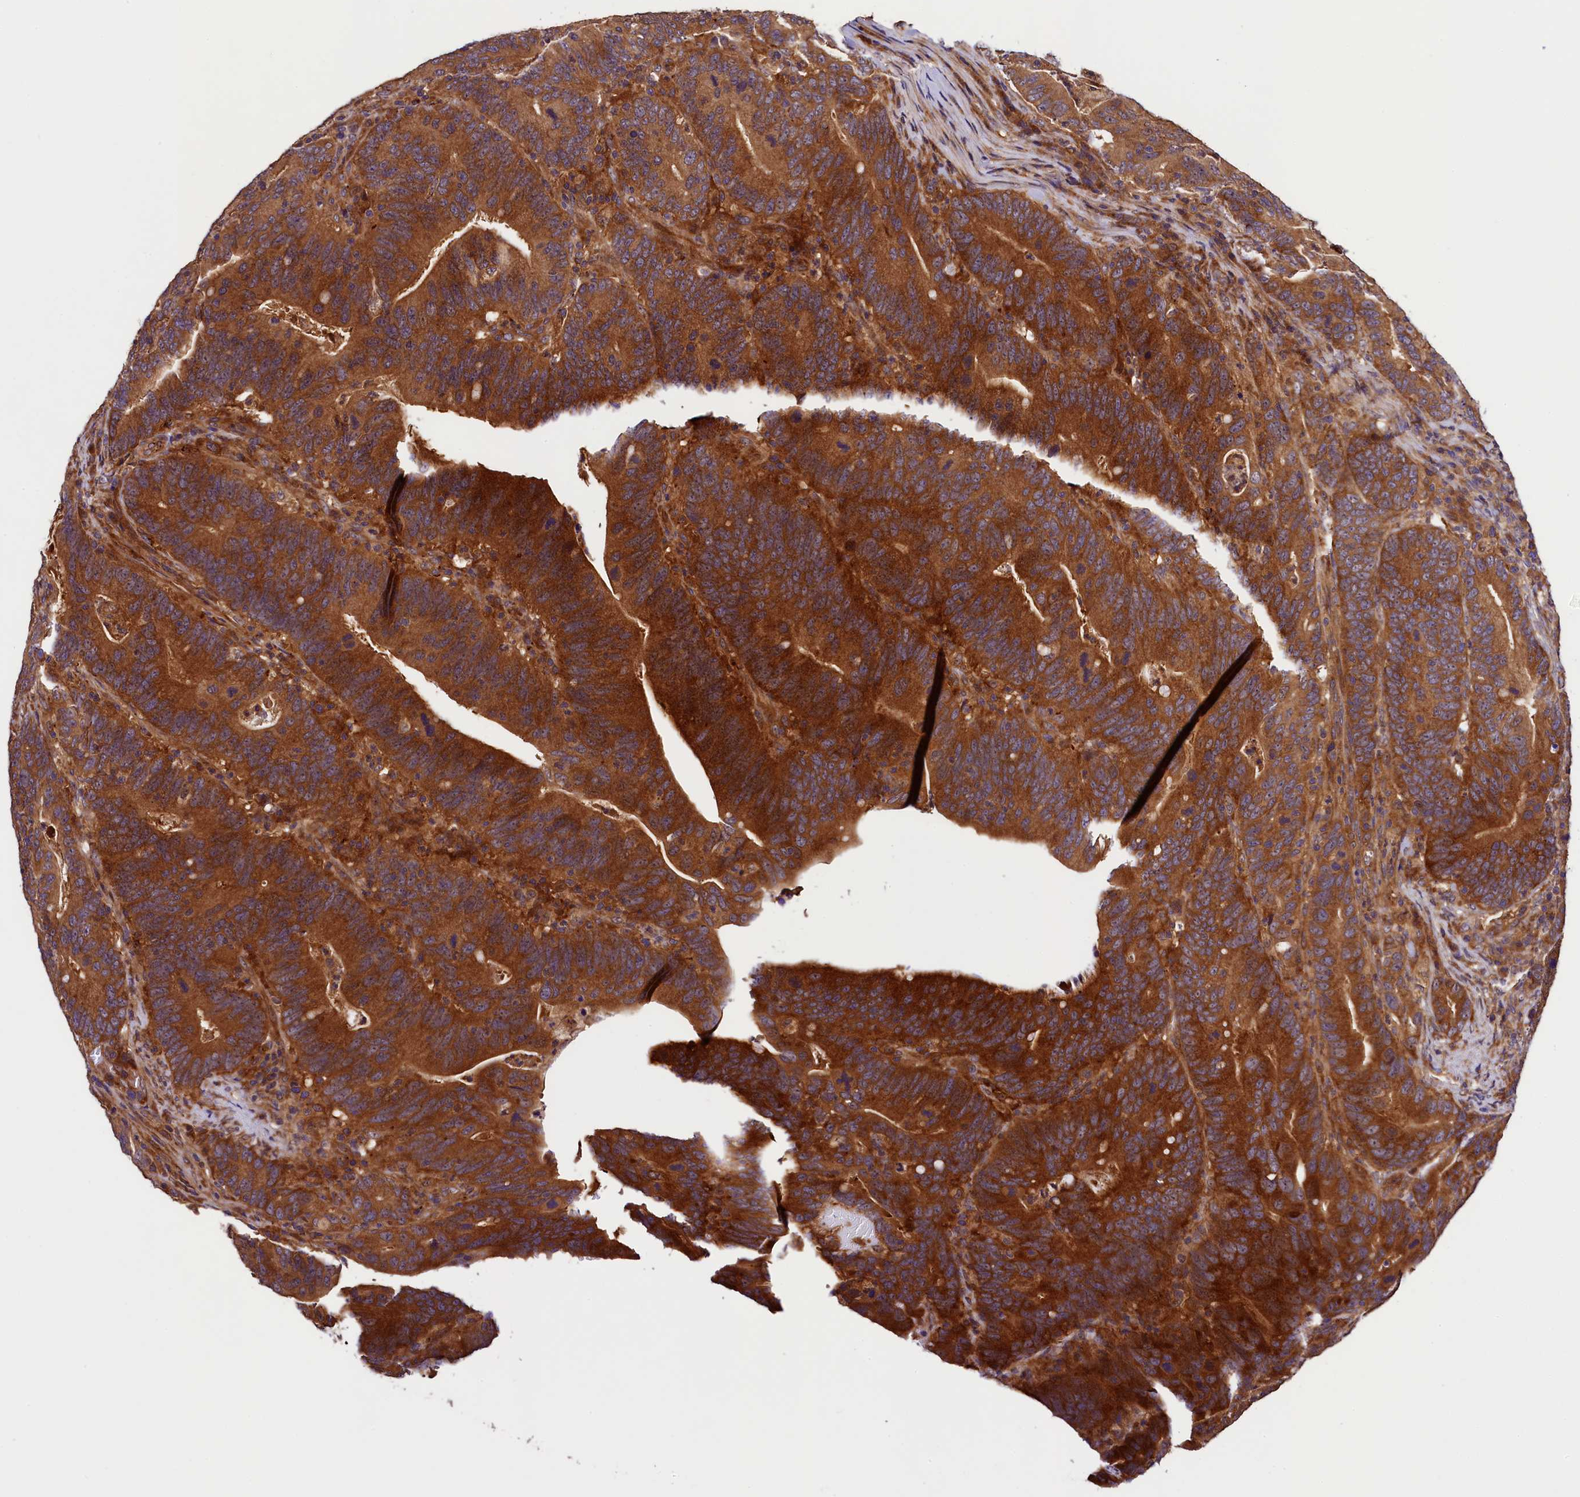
{"staining": {"intensity": "strong", "quantity": ">75%", "location": "cytoplasmic/membranous"}, "tissue": "colorectal cancer", "cell_type": "Tumor cells", "image_type": "cancer", "snomed": [{"axis": "morphology", "description": "Adenocarcinoma, NOS"}, {"axis": "topography", "description": "Colon"}], "caption": "Brown immunohistochemical staining in adenocarcinoma (colorectal) exhibits strong cytoplasmic/membranous positivity in about >75% of tumor cells. (DAB = brown stain, brightfield microscopy at high magnification).", "gene": "VPS35", "patient": {"sex": "female", "age": 66}}